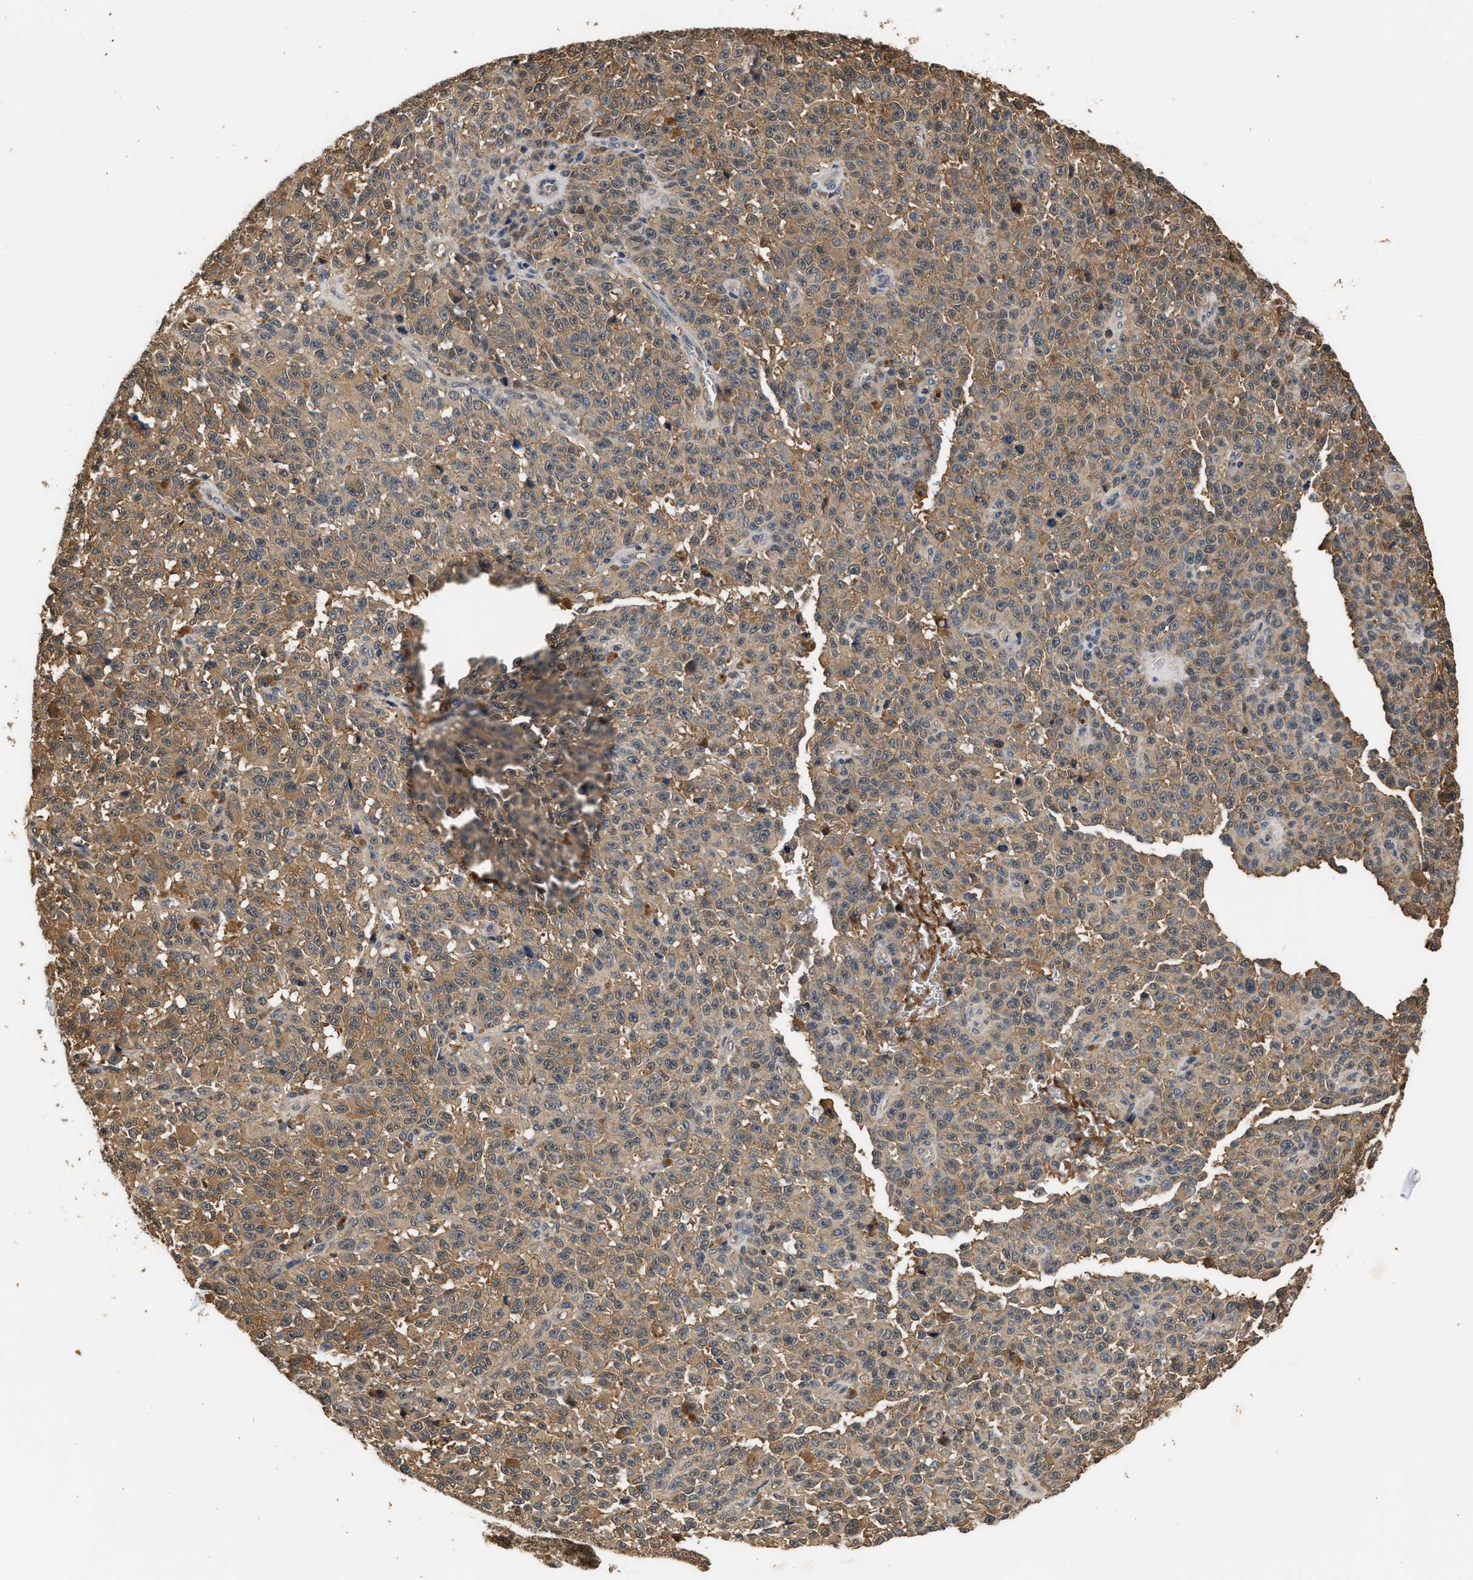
{"staining": {"intensity": "weak", "quantity": ">75%", "location": "cytoplasmic/membranous"}, "tissue": "melanoma", "cell_type": "Tumor cells", "image_type": "cancer", "snomed": [{"axis": "morphology", "description": "Malignant melanoma, NOS"}, {"axis": "topography", "description": "Skin"}], "caption": "Melanoma was stained to show a protein in brown. There is low levels of weak cytoplasmic/membranous expression in about >75% of tumor cells. (IHC, brightfield microscopy, high magnification).", "gene": "GPI", "patient": {"sex": "female", "age": 82}}